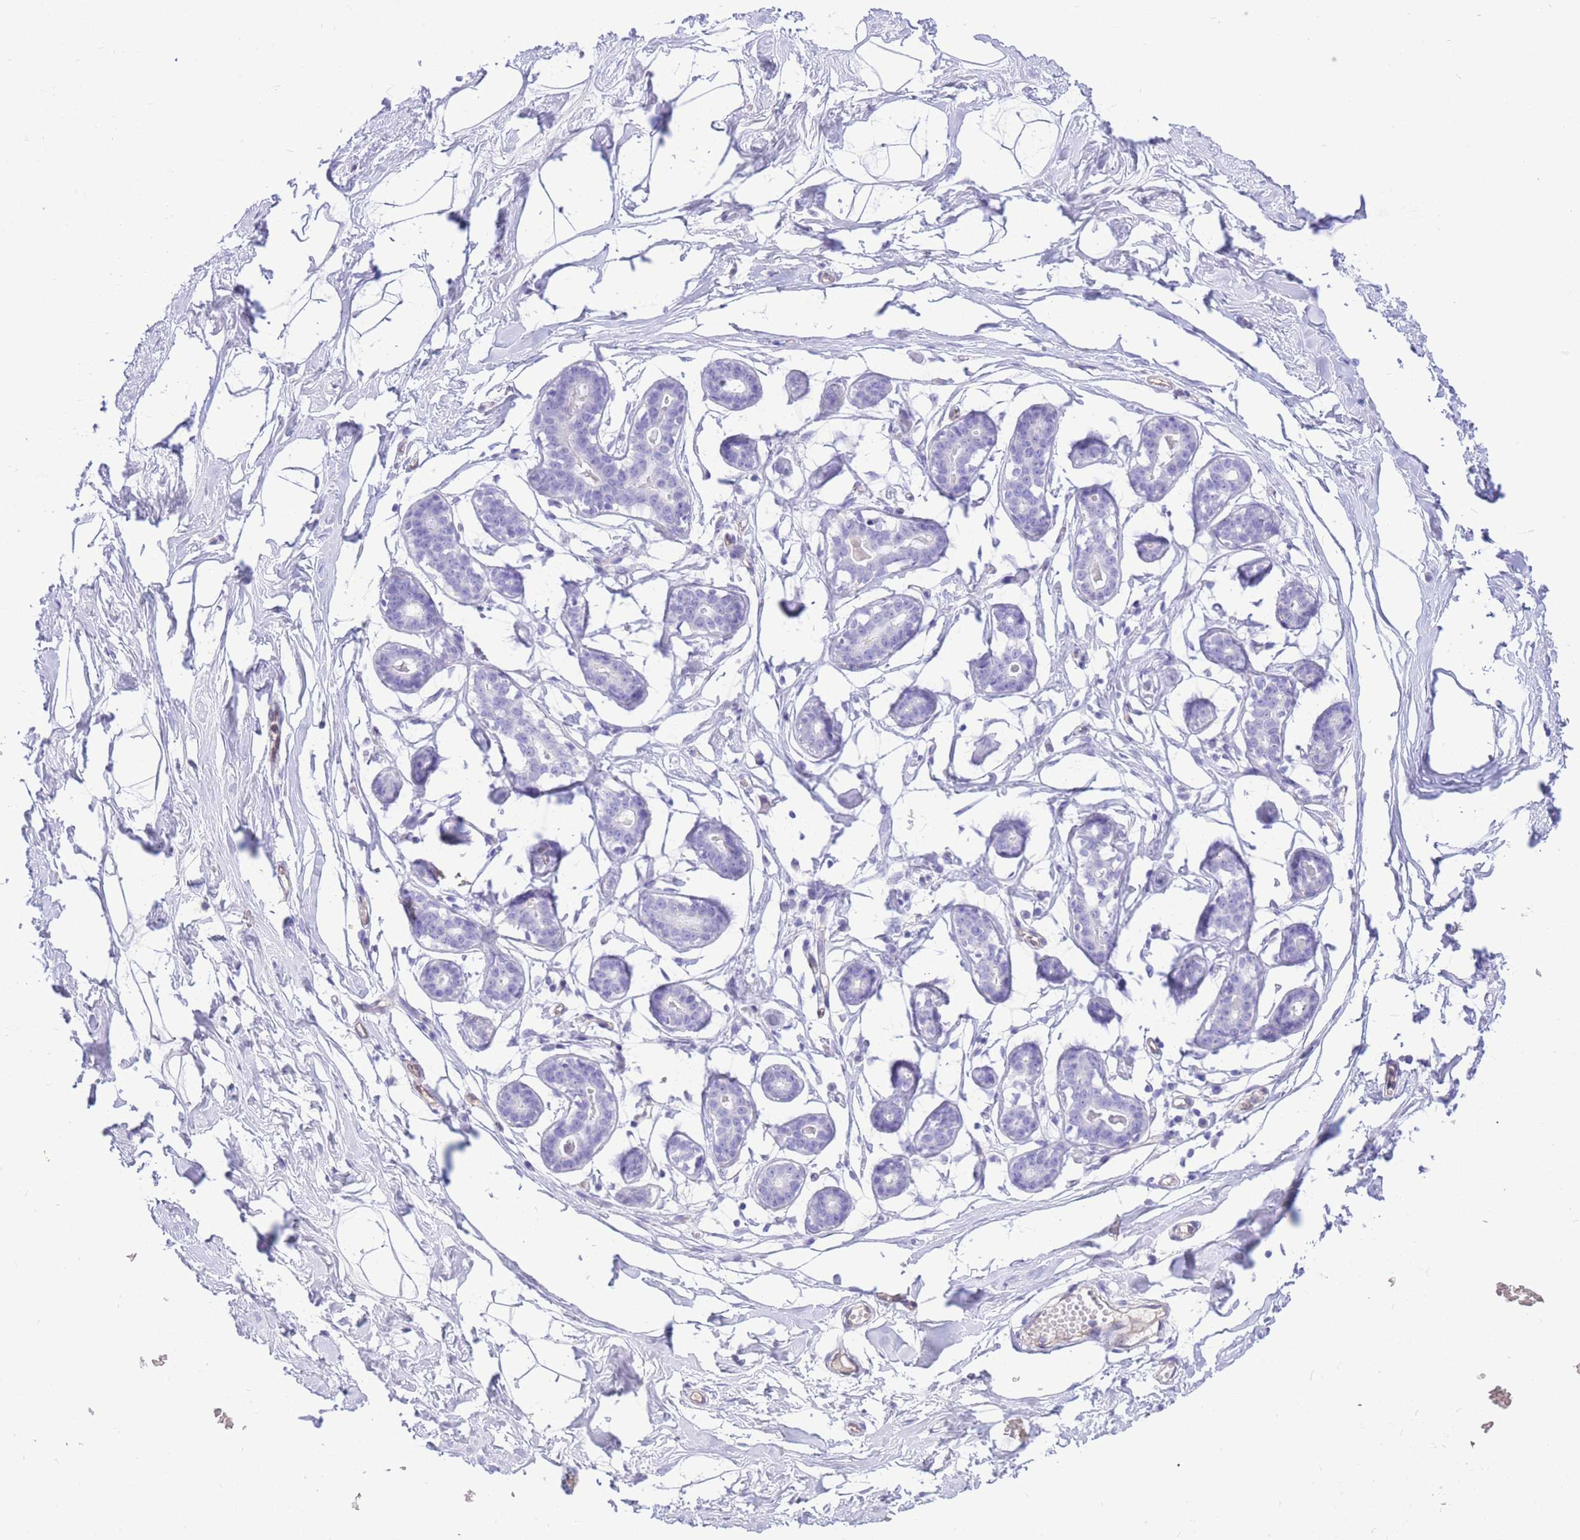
{"staining": {"intensity": "negative", "quantity": "none", "location": "none"}, "tissue": "breast", "cell_type": "Adipocytes", "image_type": "normal", "snomed": [{"axis": "morphology", "description": "Normal tissue, NOS"}, {"axis": "morphology", "description": "Adenoma, NOS"}, {"axis": "topography", "description": "Breast"}], "caption": "A micrograph of breast stained for a protein displays no brown staining in adipocytes.", "gene": "SULT1A1", "patient": {"sex": "female", "age": 23}}